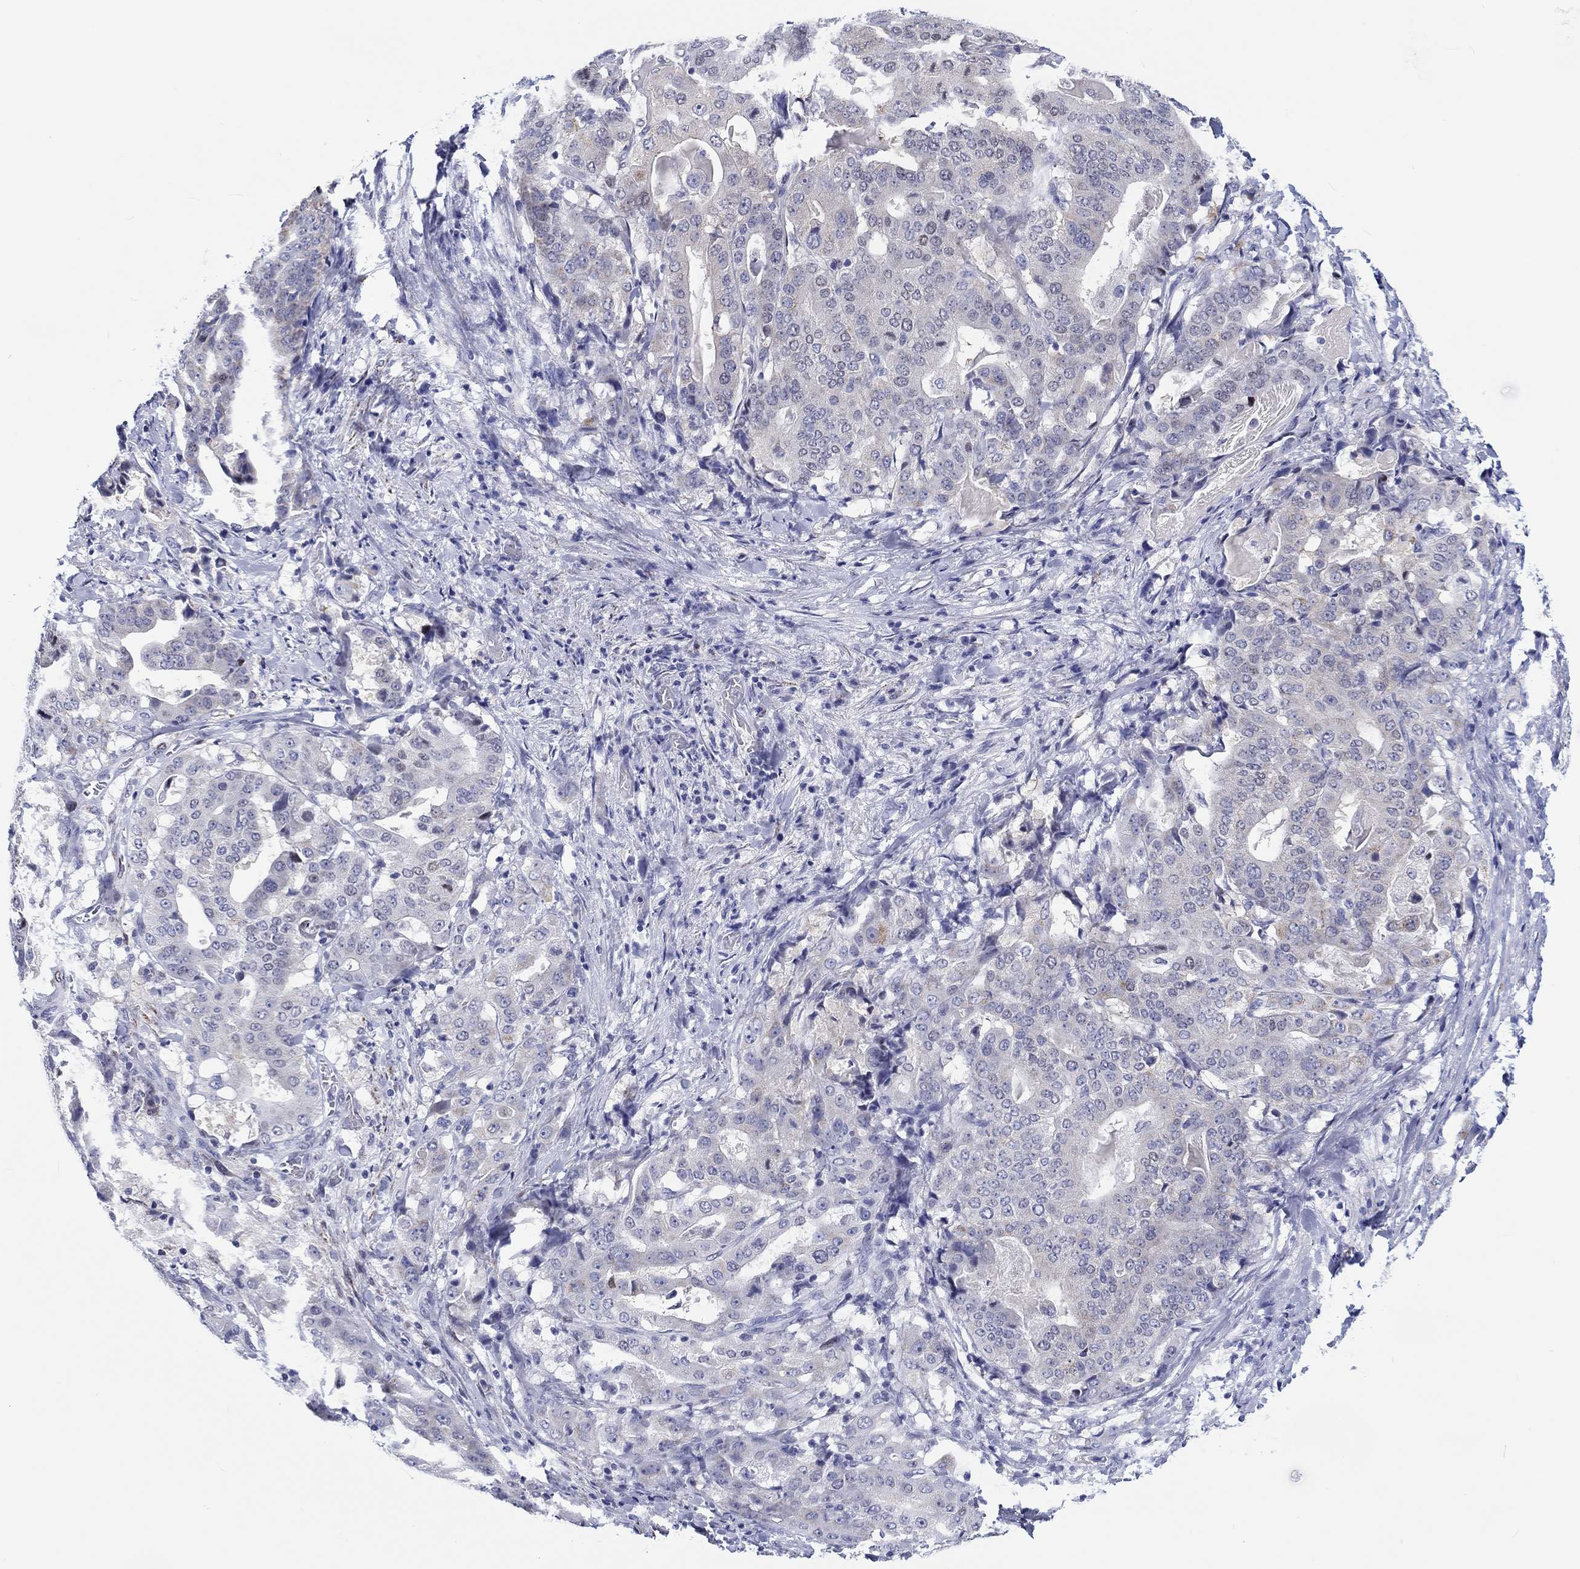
{"staining": {"intensity": "negative", "quantity": "none", "location": "none"}, "tissue": "stomach cancer", "cell_type": "Tumor cells", "image_type": "cancer", "snomed": [{"axis": "morphology", "description": "Adenocarcinoma, NOS"}, {"axis": "topography", "description": "Stomach"}], "caption": "IHC of human stomach adenocarcinoma shows no expression in tumor cells.", "gene": "H1-1", "patient": {"sex": "male", "age": 48}}